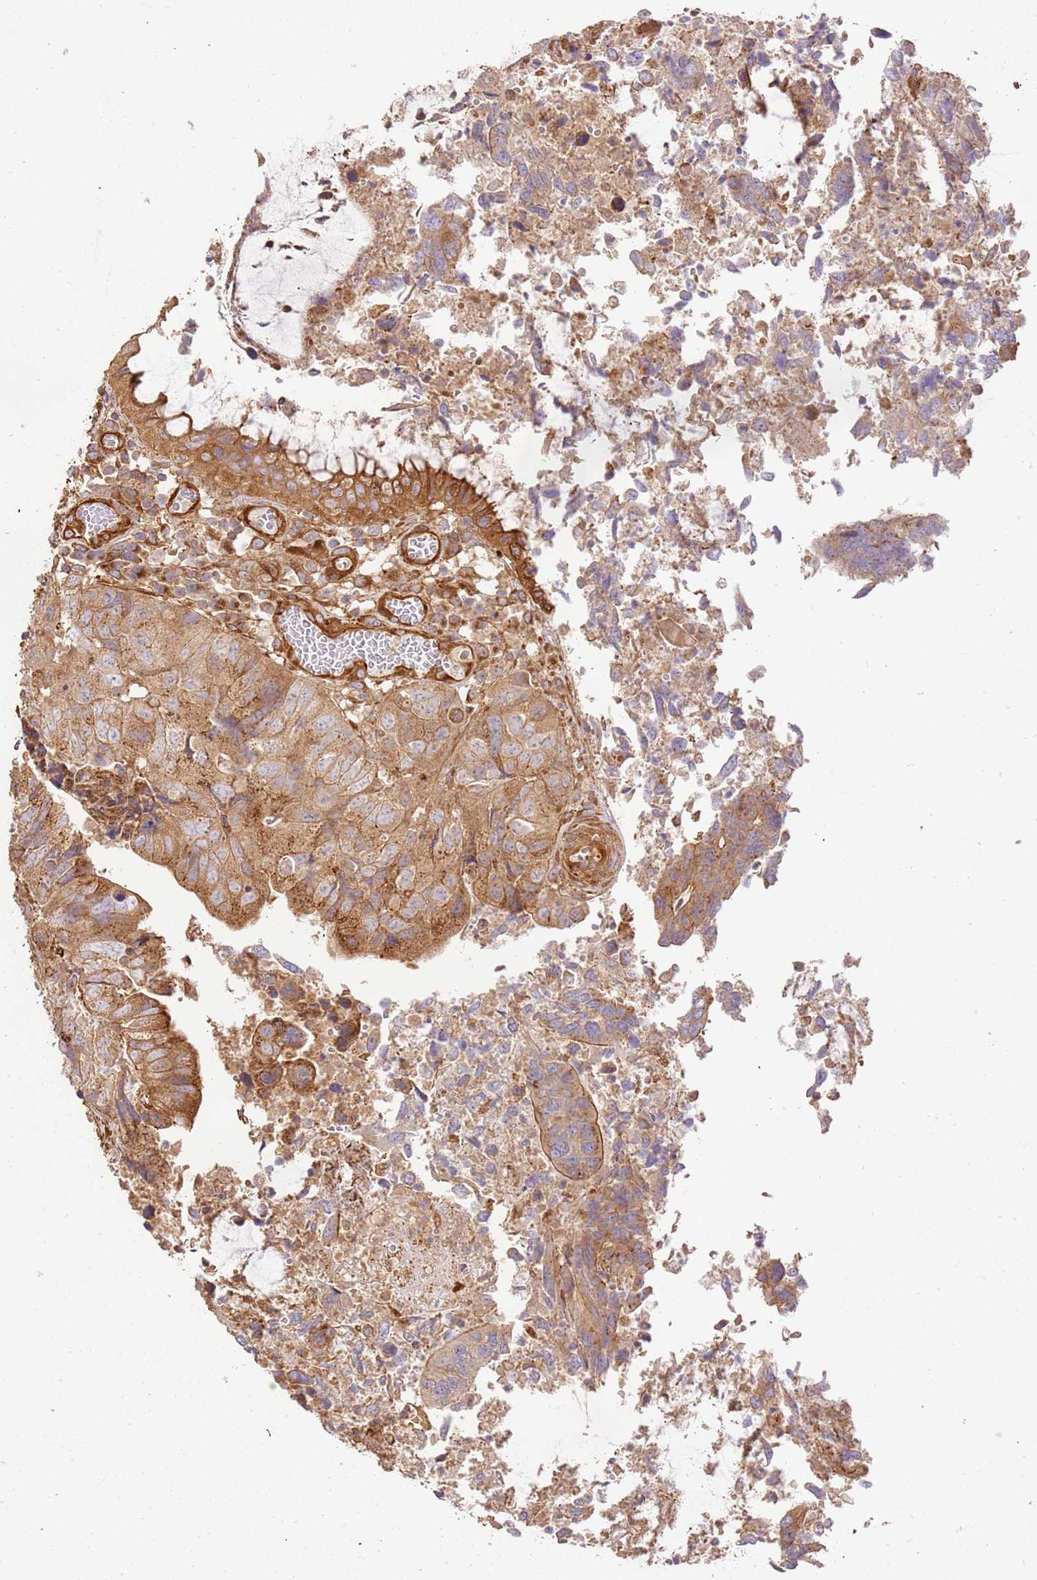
{"staining": {"intensity": "moderate", "quantity": ">75%", "location": "cytoplasmic/membranous"}, "tissue": "colorectal cancer", "cell_type": "Tumor cells", "image_type": "cancer", "snomed": [{"axis": "morphology", "description": "Adenocarcinoma, NOS"}, {"axis": "topography", "description": "Colon"}], "caption": "The immunohistochemical stain shows moderate cytoplasmic/membranous positivity in tumor cells of colorectal adenocarcinoma tissue.", "gene": "ZBTB39", "patient": {"sex": "female", "age": 67}}